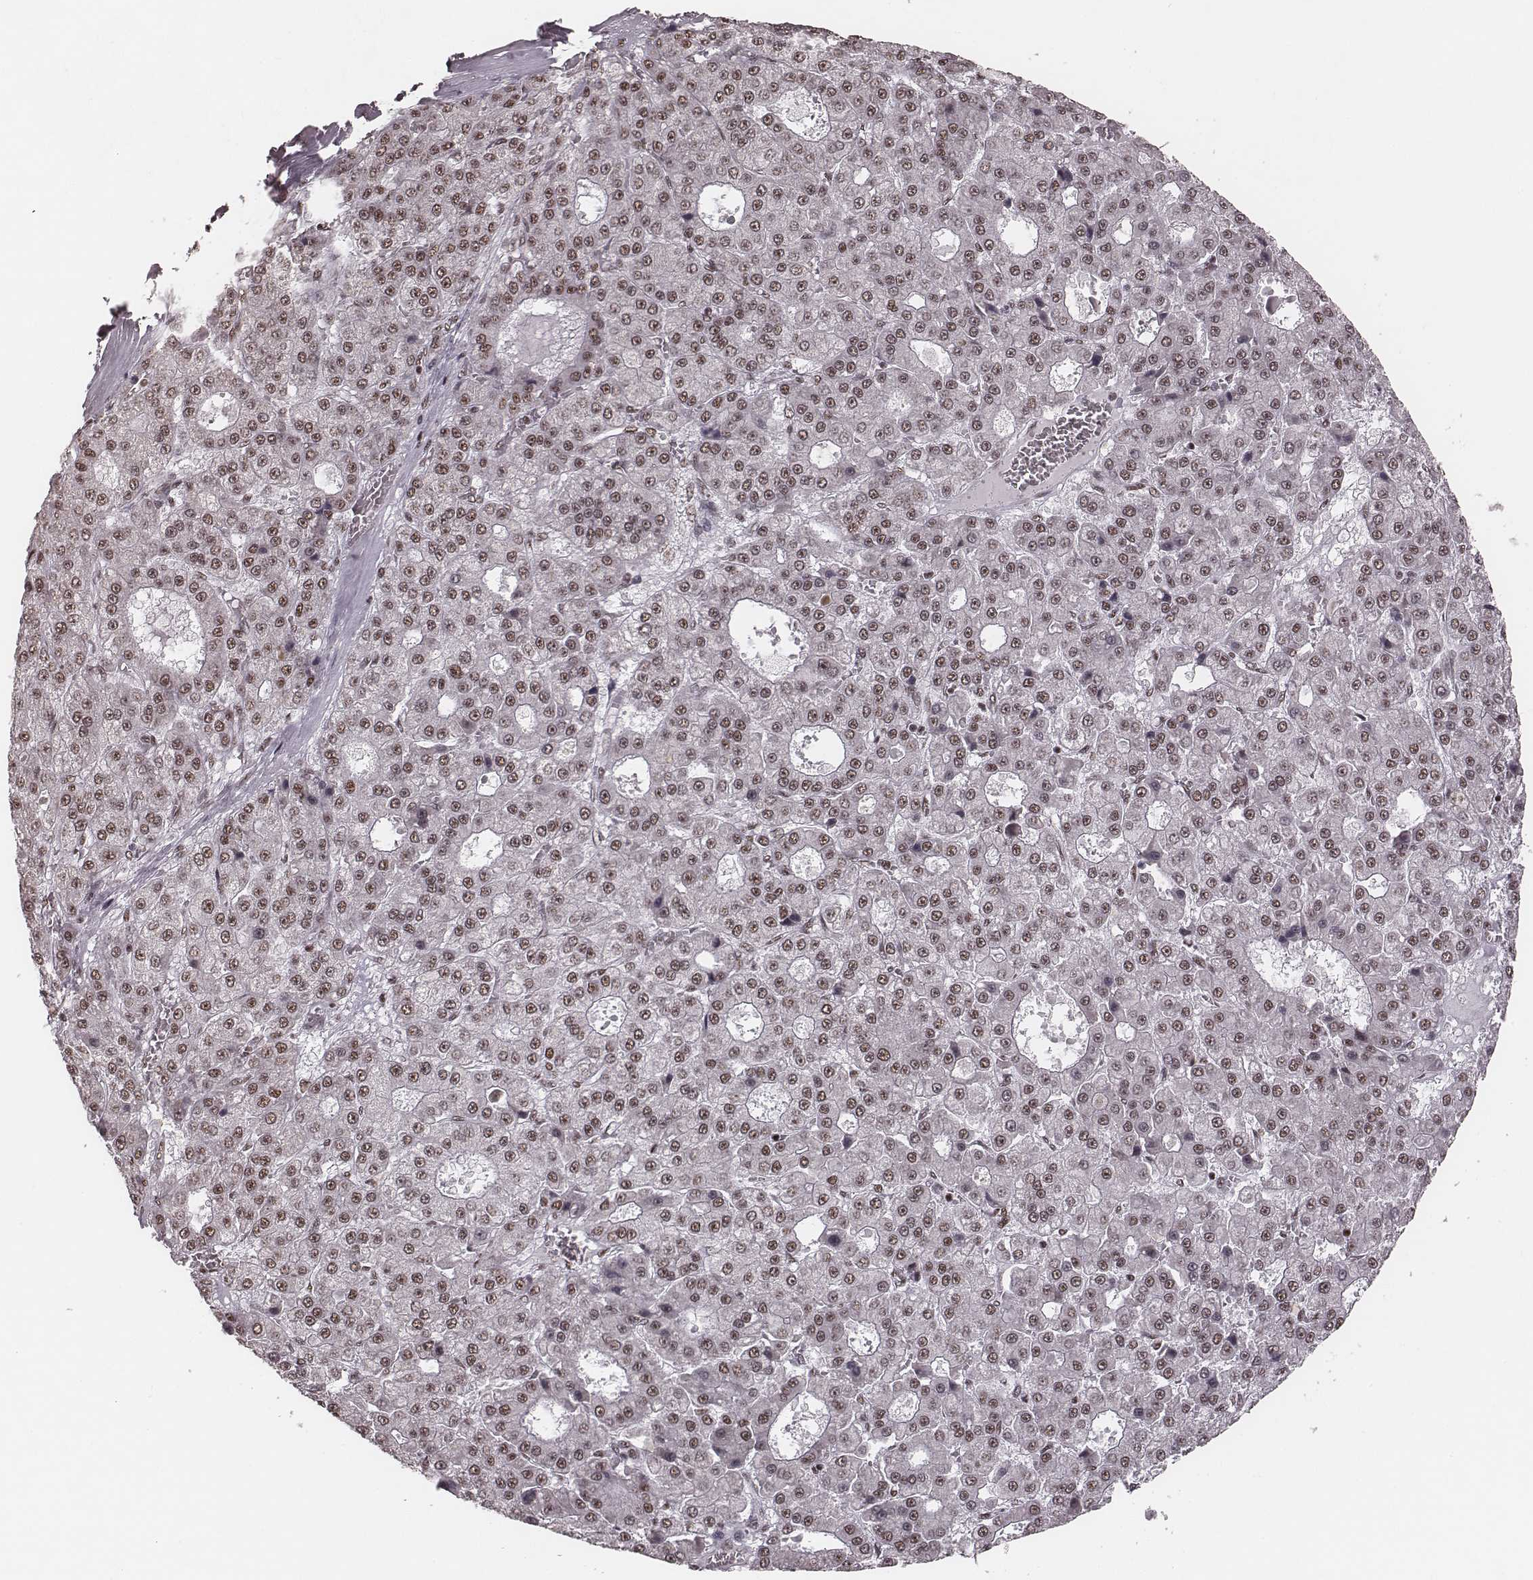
{"staining": {"intensity": "moderate", "quantity": ">75%", "location": "nuclear"}, "tissue": "liver cancer", "cell_type": "Tumor cells", "image_type": "cancer", "snomed": [{"axis": "morphology", "description": "Carcinoma, Hepatocellular, NOS"}, {"axis": "topography", "description": "Liver"}], "caption": "High-magnification brightfield microscopy of liver cancer stained with DAB (brown) and counterstained with hematoxylin (blue). tumor cells exhibit moderate nuclear expression is identified in approximately>75% of cells.", "gene": "LUC7L", "patient": {"sex": "male", "age": 70}}